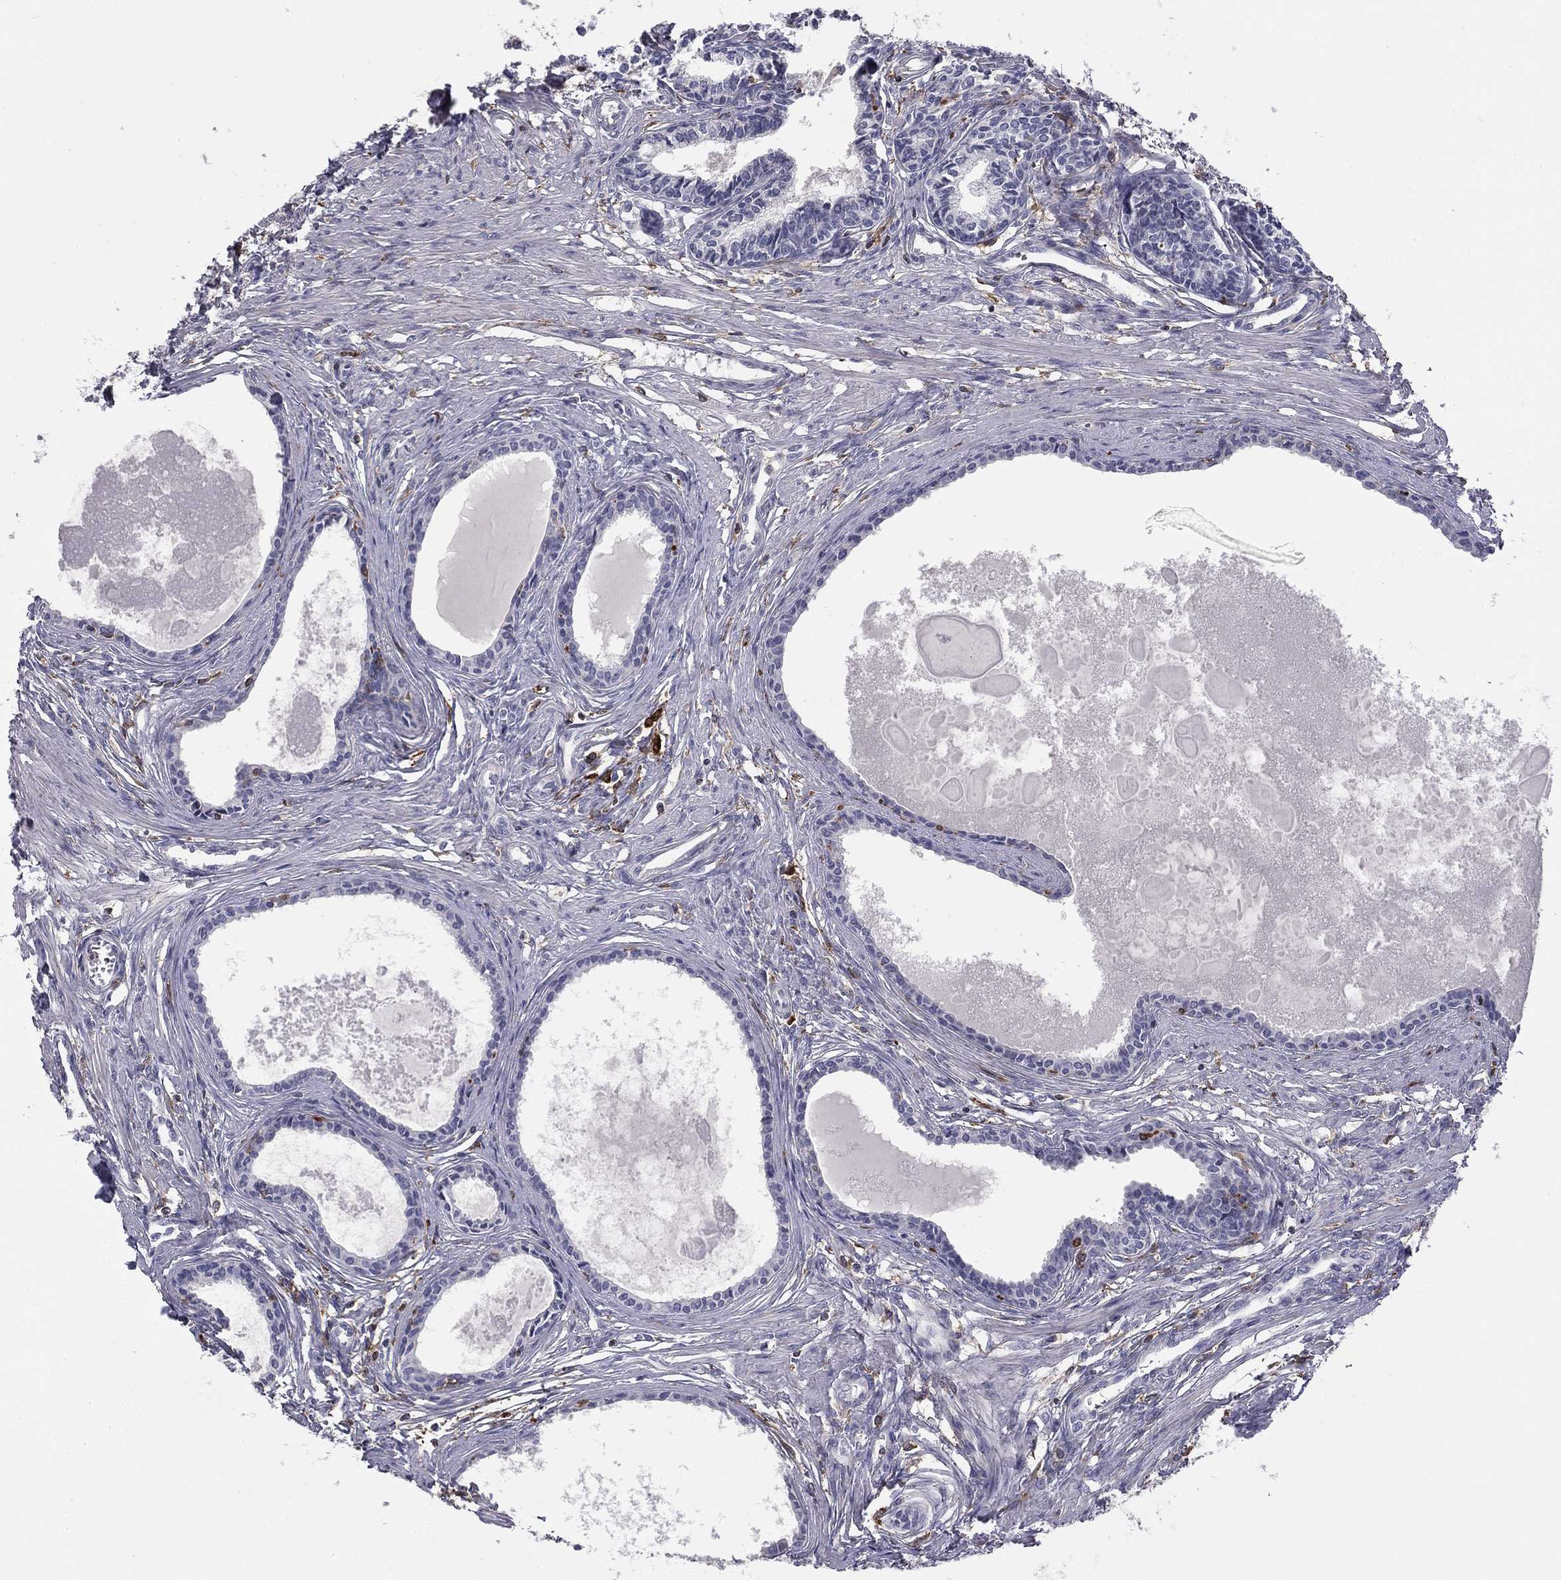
{"staining": {"intensity": "negative", "quantity": "none", "location": "none"}, "tissue": "prostate", "cell_type": "Glandular cells", "image_type": "normal", "snomed": [{"axis": "morphology", "description": "Normal tissue, NOS"}, {"axis": "topography", "description": "Prostate"}], "caption": "IHC photomicrograph of unremarkable human prostate stained for a protein (brown), which shows no staining in glandular cells.", "gene": "PLCB2", "patient": {"sex": "male", "age": 60}}